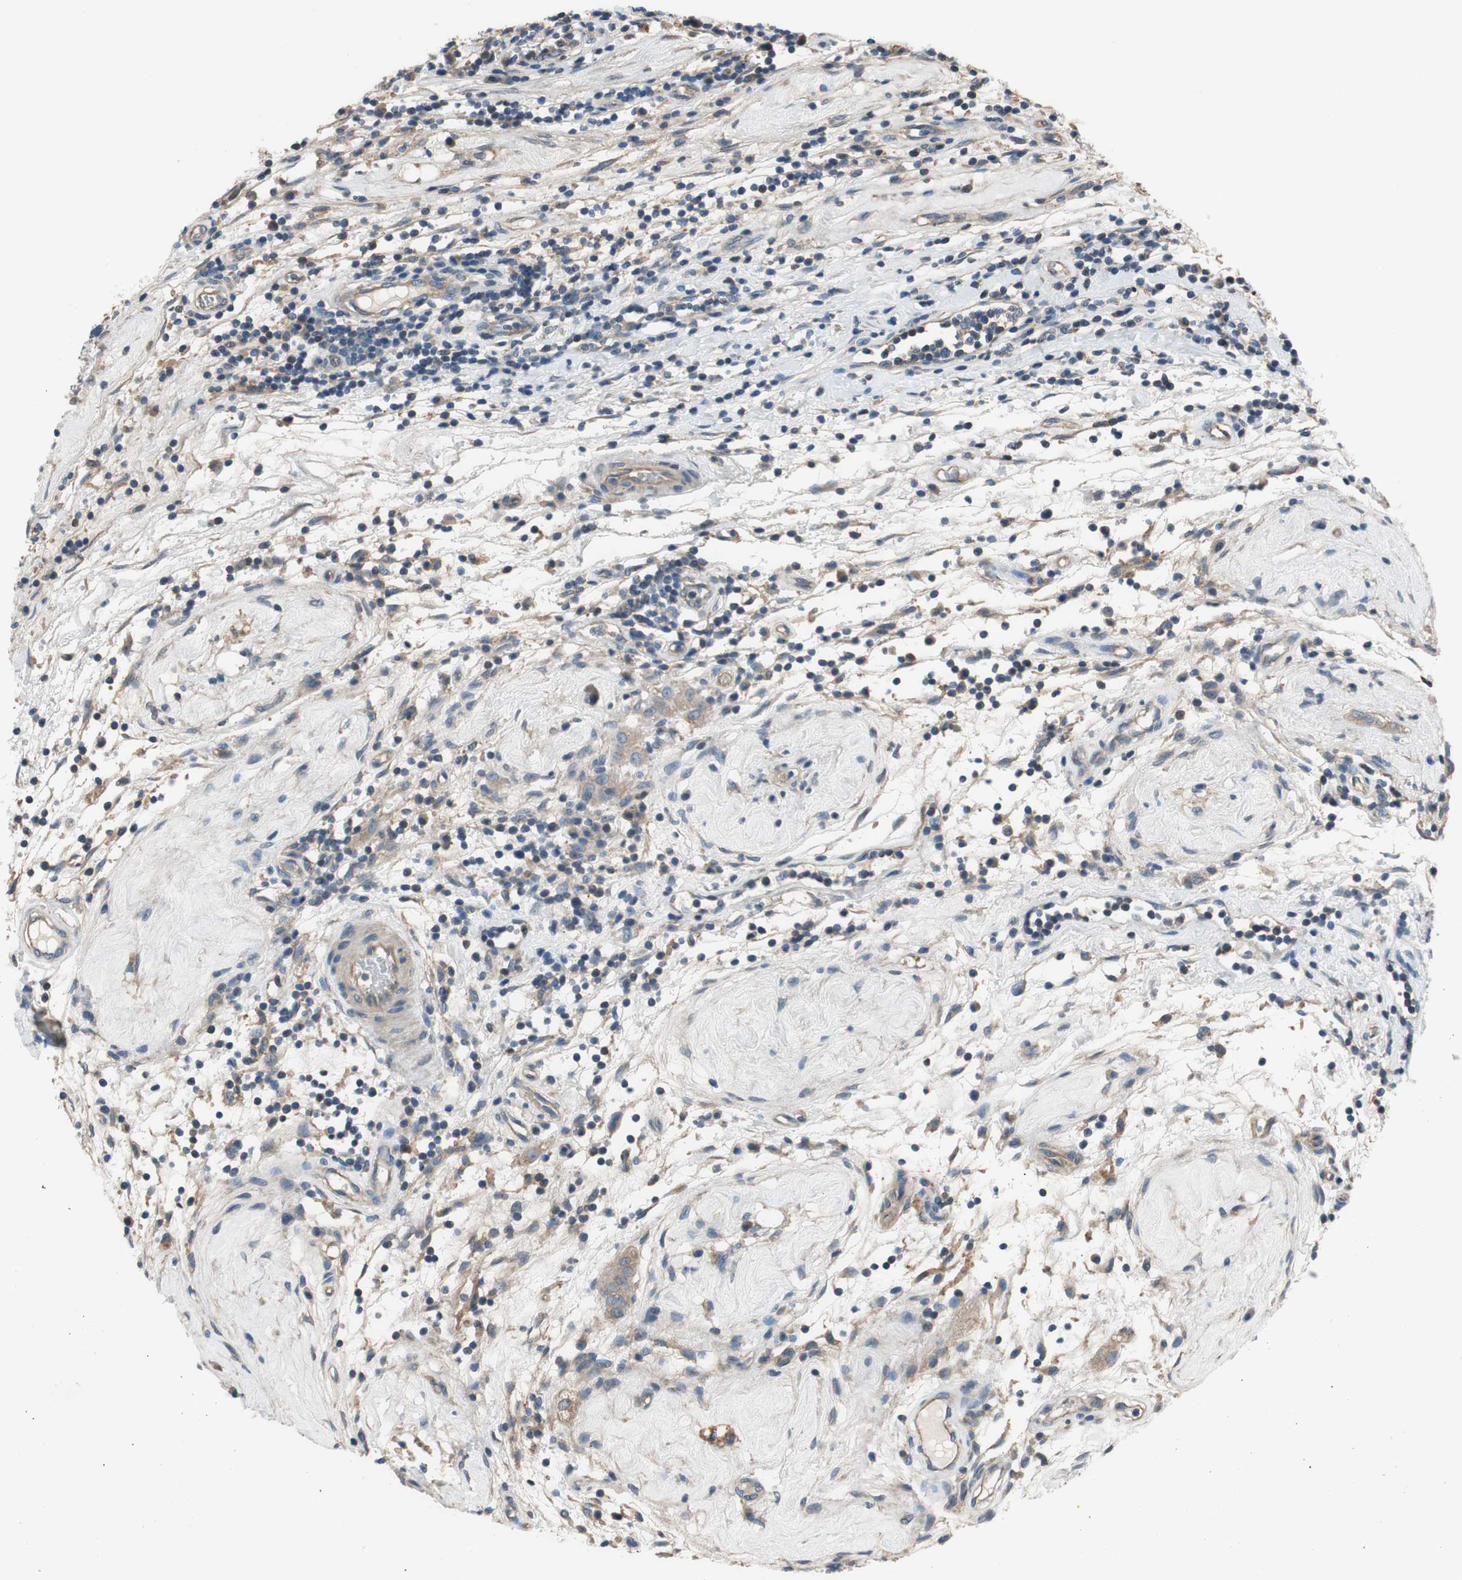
{"staining": {"intensity": "weak", "quantity": ">75%", "location": "cytoplasmic/membranous"}, "tissue": "testis cancer", "cell_type": "Tumor cells", "image_type": "cancer", "snomed": [{"axis": "morphology", "description": "Seminoma, NOS"}, {"axis": "topography", "description": "Testis"}], "caption": "IHC micrograph of neoplastic tissue: testis cancer (seminoma) stained using immunohistochemistry displays low levels of weak protein expression localized specifically in the cytoplasmic/membranous of tumor cells, appearing as a cytoplasmic/membranous brown color.", "gene": "CALML3", "patient": {"sex": "male", "age": 43}}